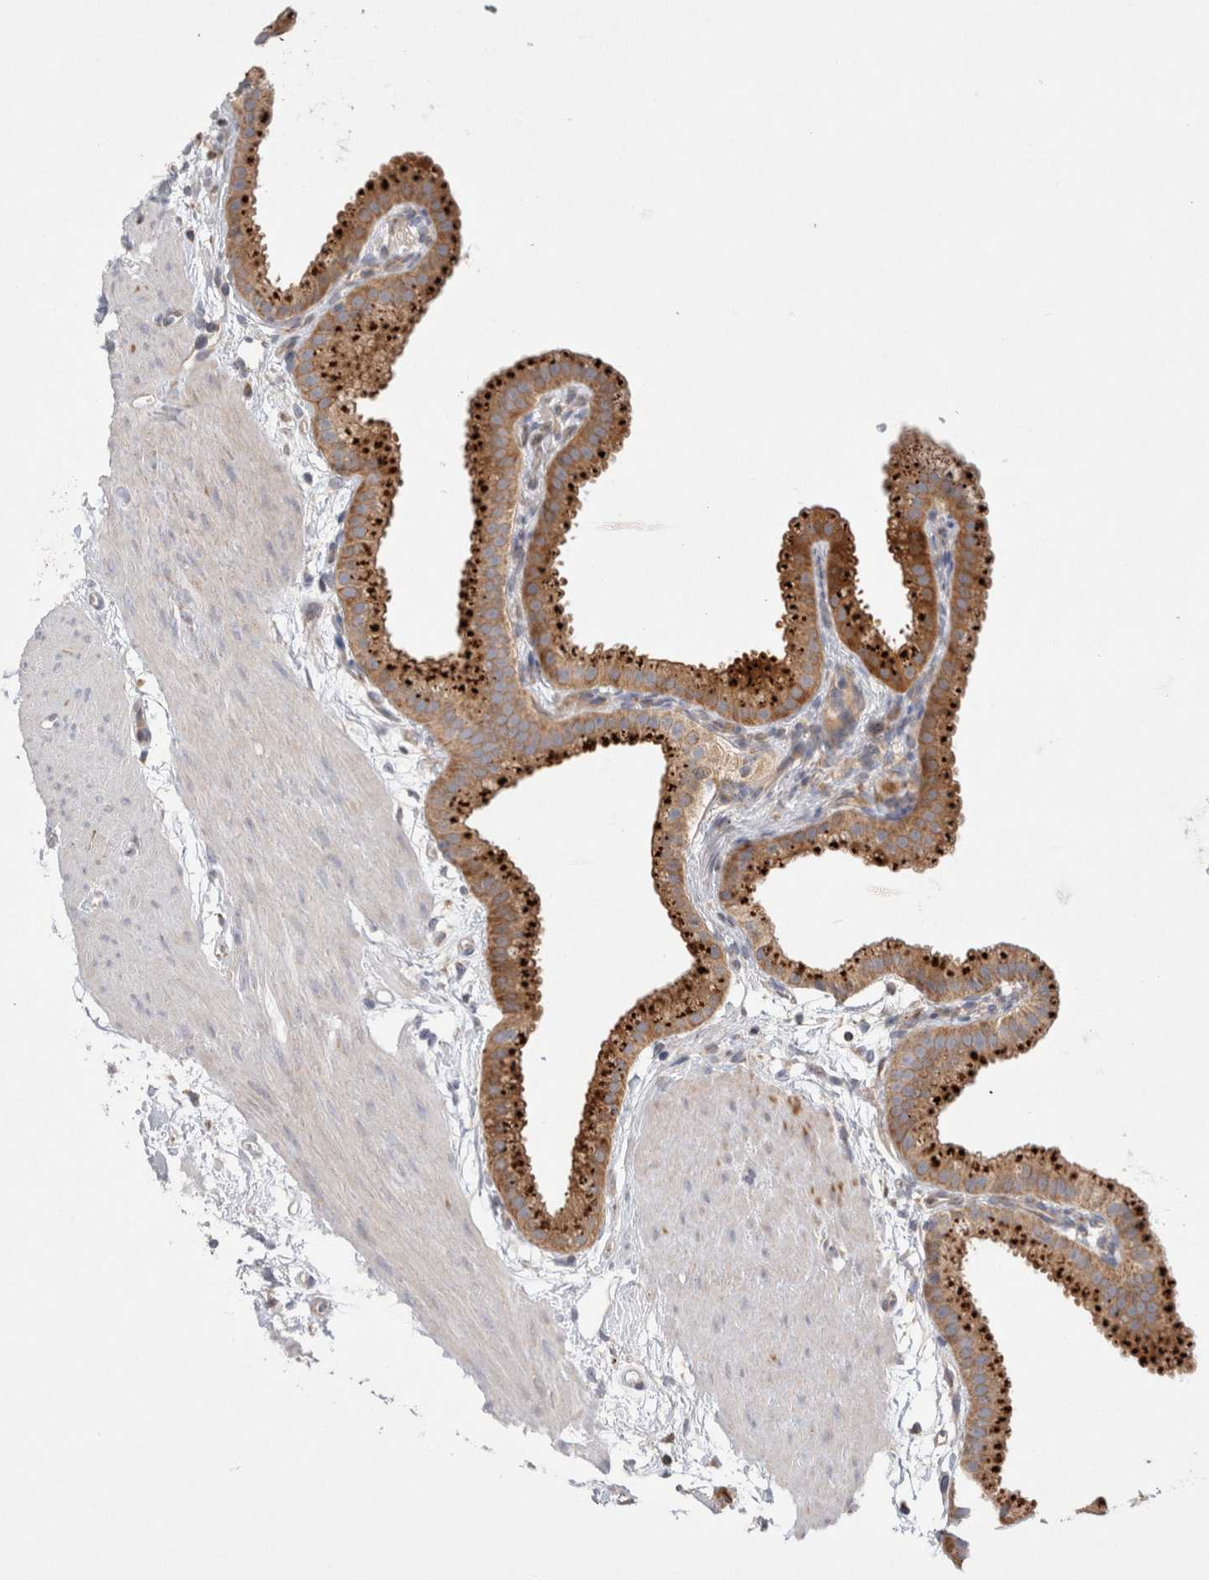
{"staining": {"intensity": "strong", "quantity": ">75%", "location": "cytoplasmic/membranous"}, "tissue": "gallbladder", "cell_type": "Glandular cells", "image_type": "normal", "snomed": [{"axis": "morphology", "description": "Normal tissue, NOS"}, {"axis": "topography", "description": "Gallbladder"}], "caption": "Strong cytoplasmic/membranous positivity for a protein is present in approximately >75% of glandular cells of normal gallbladder using immunohistochemistry.", "gene": "TBC1D16", "patient": {"sex": "female", "age": 64}}